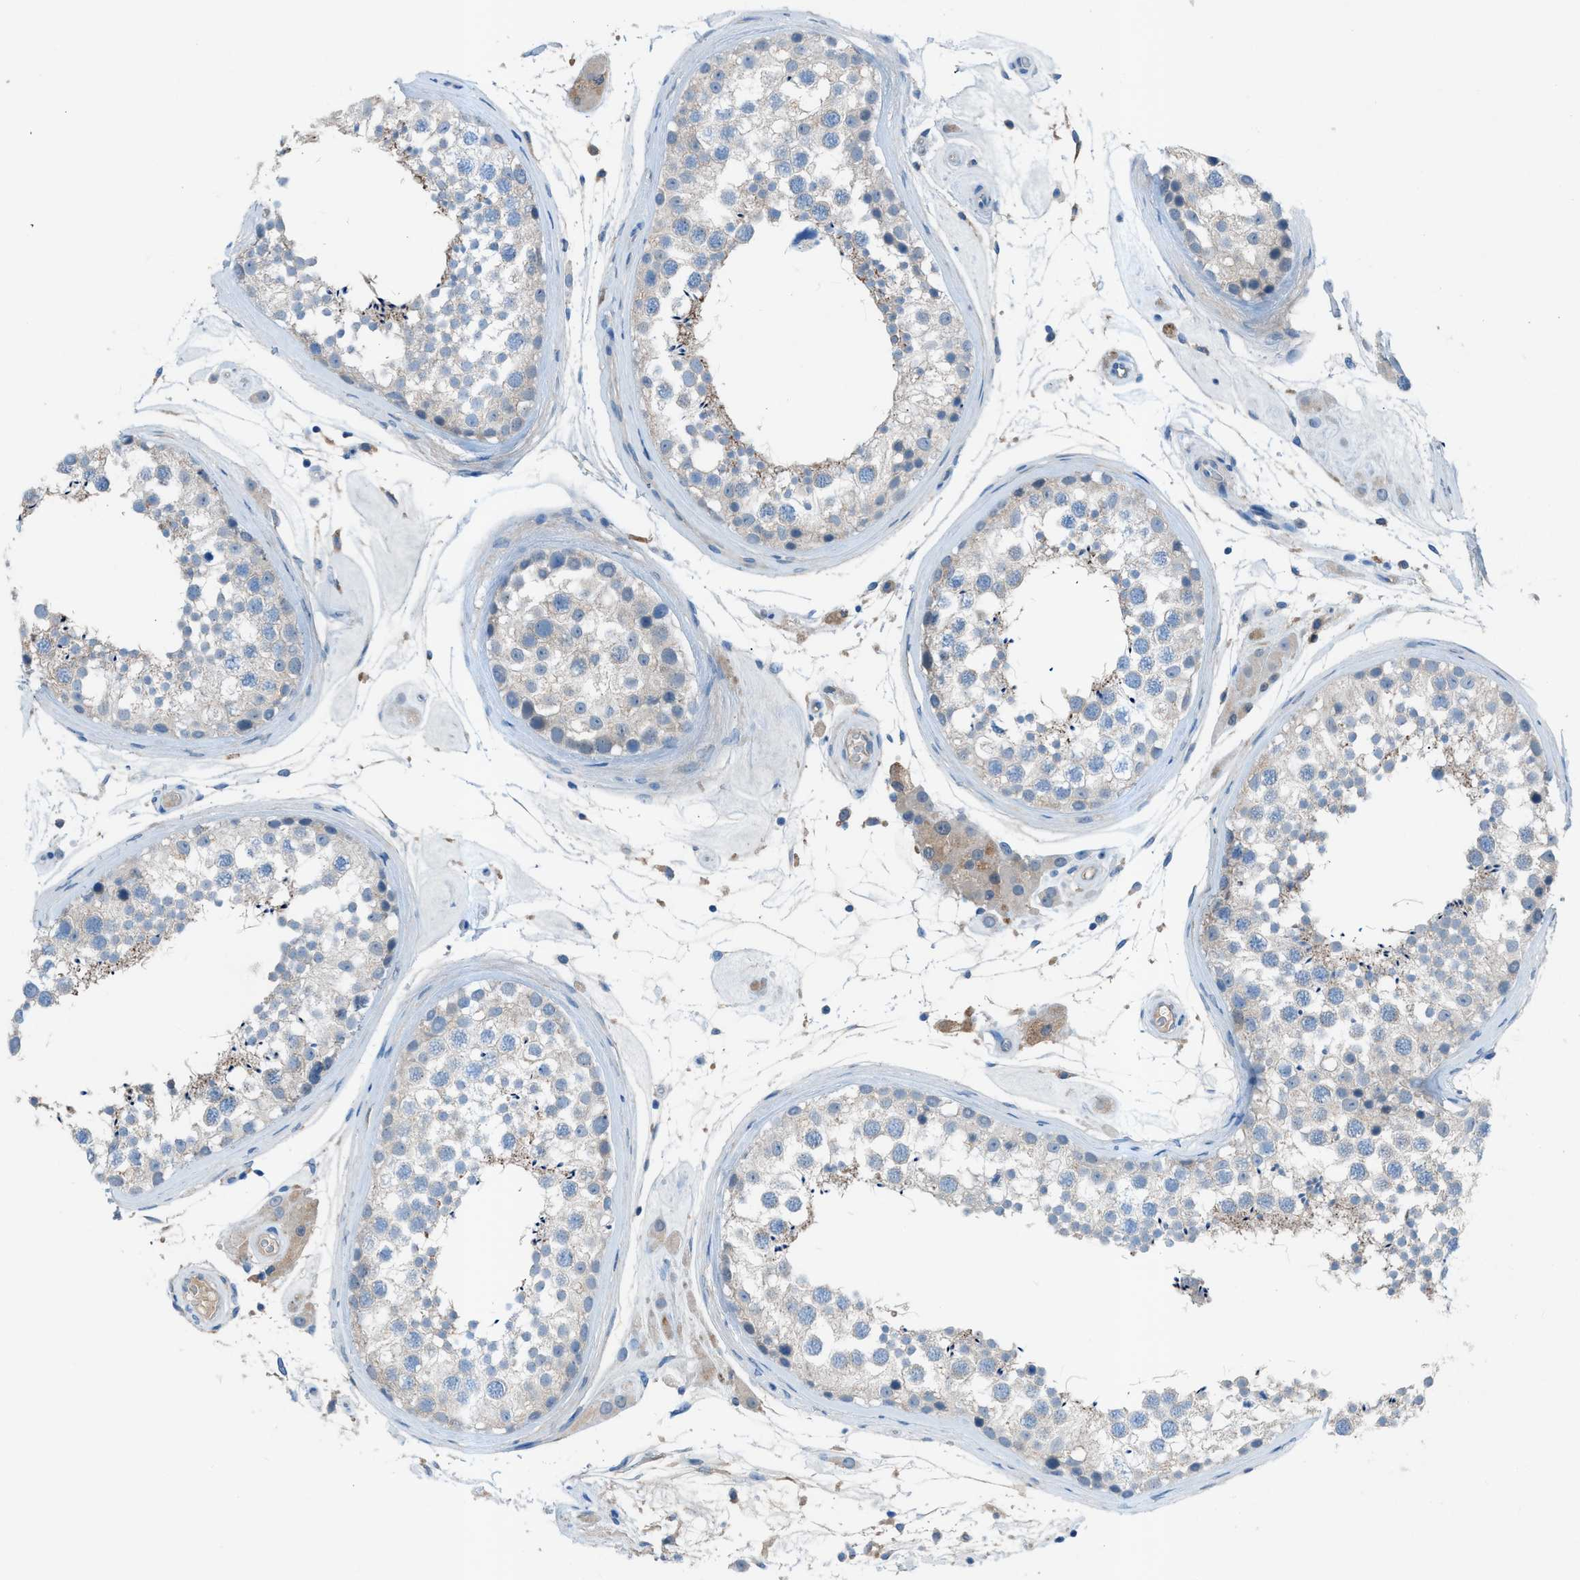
{"staining": {"intensity": "negative", "quantity": "none", "location": "none"}, "tissue": "testis", "cell_type": "Cells in seminiferous ducts", "image_type": "normal", "snomed": [{"axis": "morphology", "description": "Normal tissue, NOS"}, {"axis": "topography", "description": "Testis"}], "caption": "The micrograph exhibits no significant positivity in cells in seminiferous ducts of testis.", "gene": "C5AR2", "patient": {"sex": "male", "age": 46}}